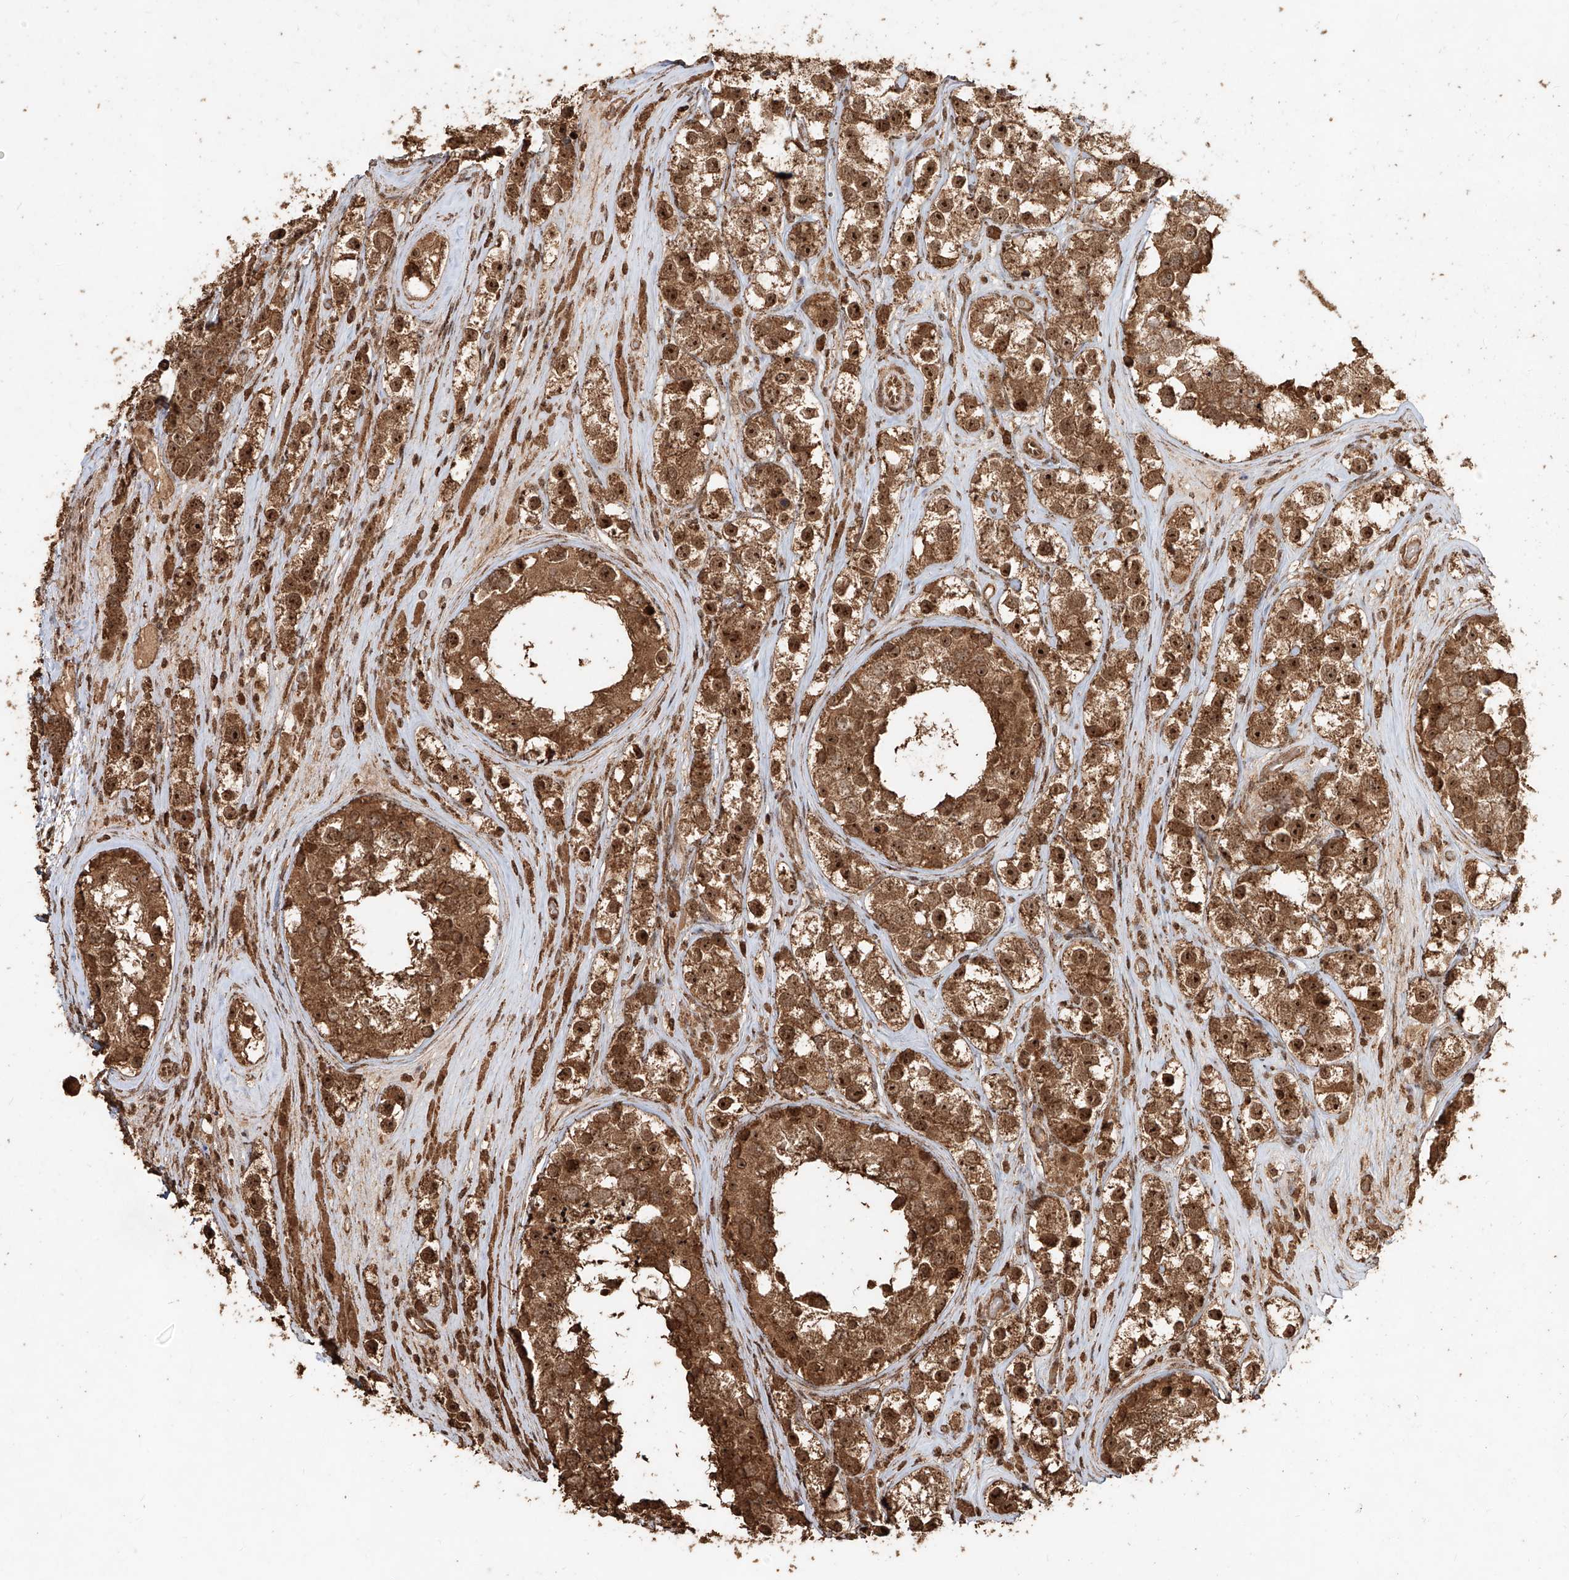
{"staining": {"intensity": "moderate", "quantity": ">75%", "location": "cytoplasmic/membranous,nuclear"}, "tissue": "testis cancer", "cell_type": "Tumor cells", "image_type": "cancer", "snomed": [{"axis": "morphology", "description": "Seminoma, NOS"}, {"axis": "topography", "description": "Testis"}], "caption": "Testis seminoma stained for a protein (brown) exhibits moderate cytoplasmic/membranous and nuclear positive positivity in about >75% of tumor cells.", "gene": "ZNF660", "patient": {"sex": "male", "age": 28}}